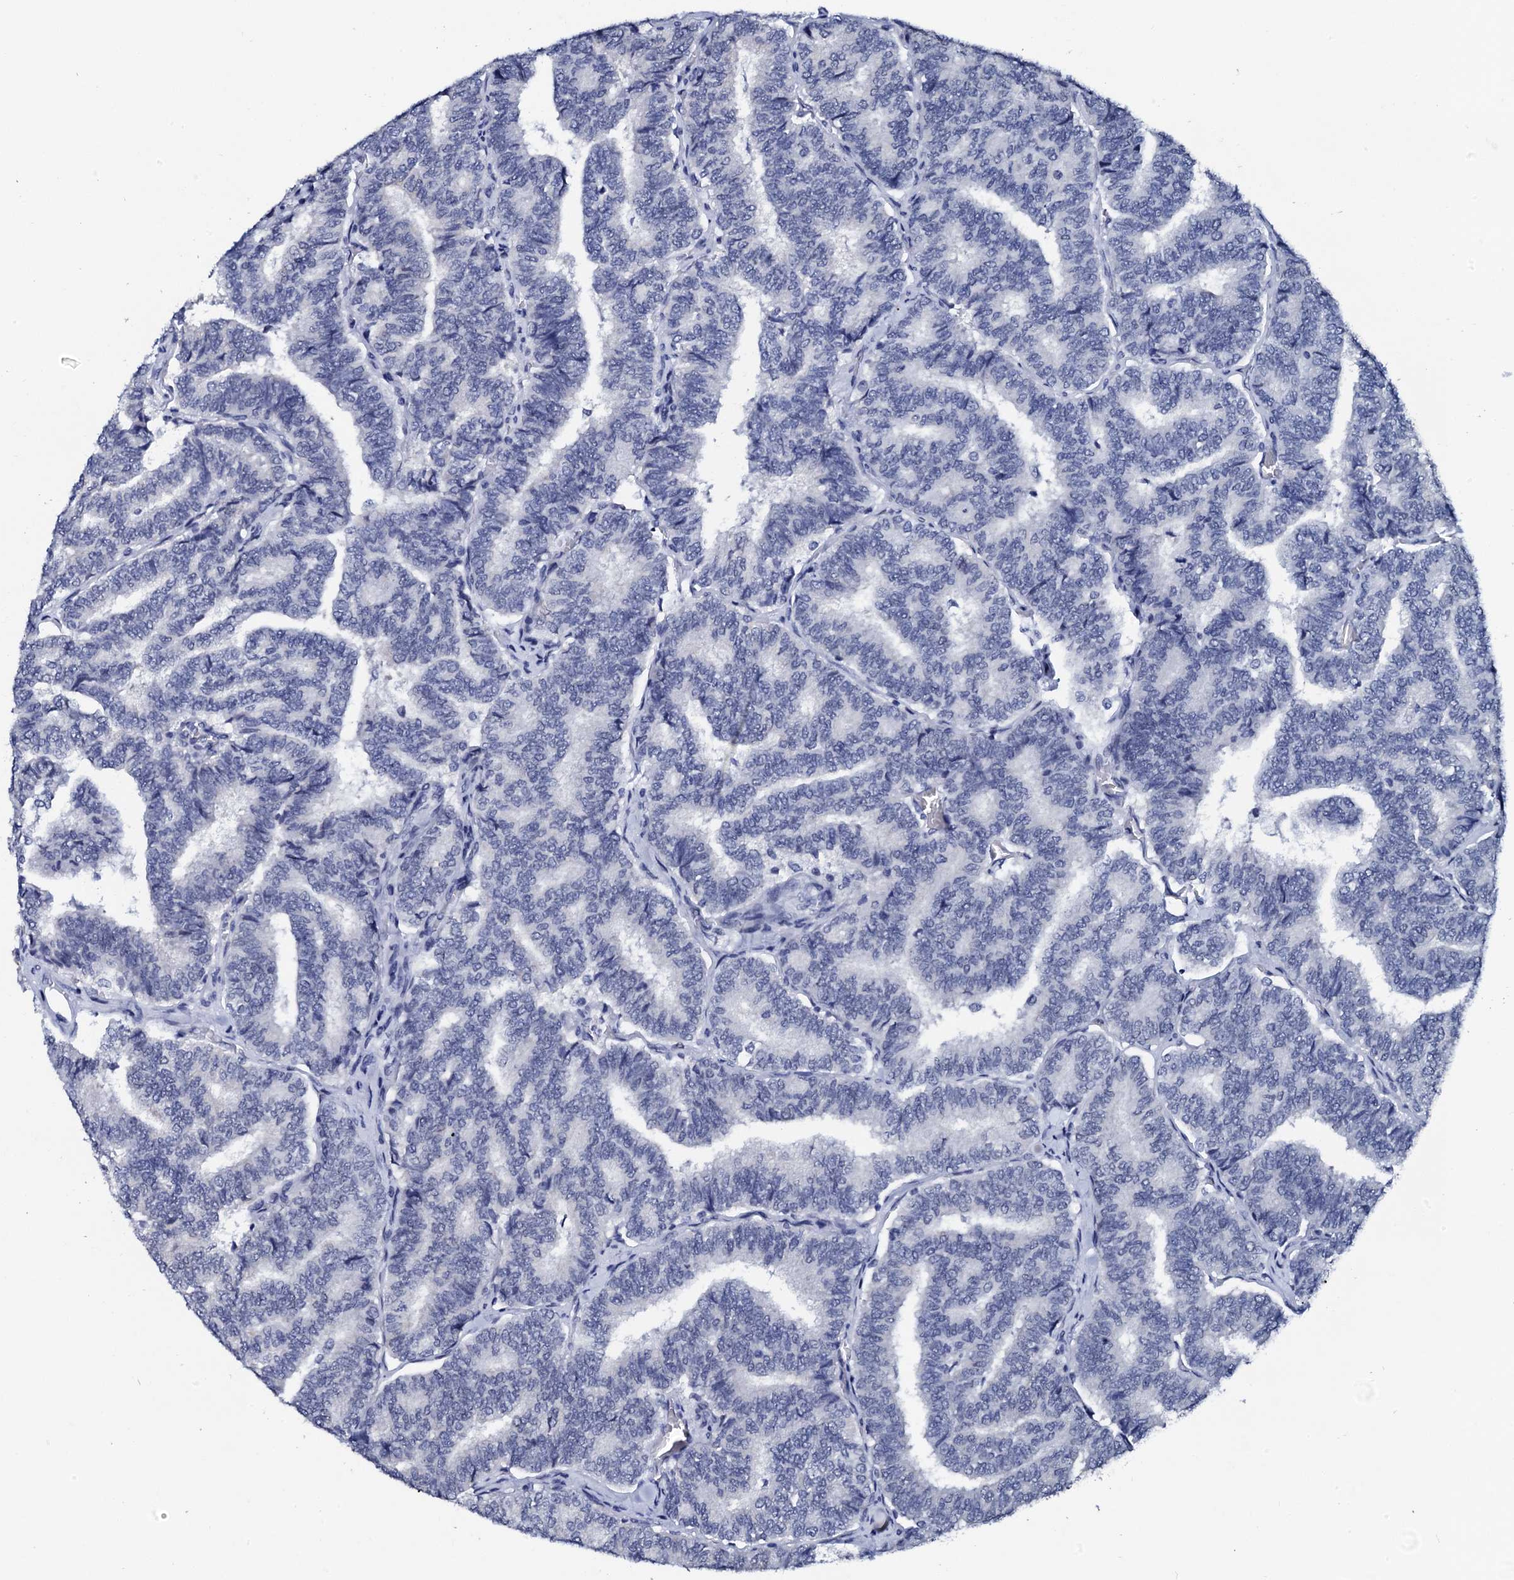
{"staining": {"intensity": "negative", "quantity": "none", "location": "none"}, "tissue": "thyroid cancer", "cell_type": "Tumor cells", "image_type": "cancer", "snomed": [{"axis": "morphology", "description": "Papillary adenocarcinoma, NOS"}, {"axis": "topography", "description": "Thyroid gland"}], "caption": "Thyroid cancer (papillary adenocarcinoma) was stained to show a protein in brown. There is no significant positivity in tumor cells.", "gene": "SPATA19", "patient": {"sex": "female", "age": 35}}